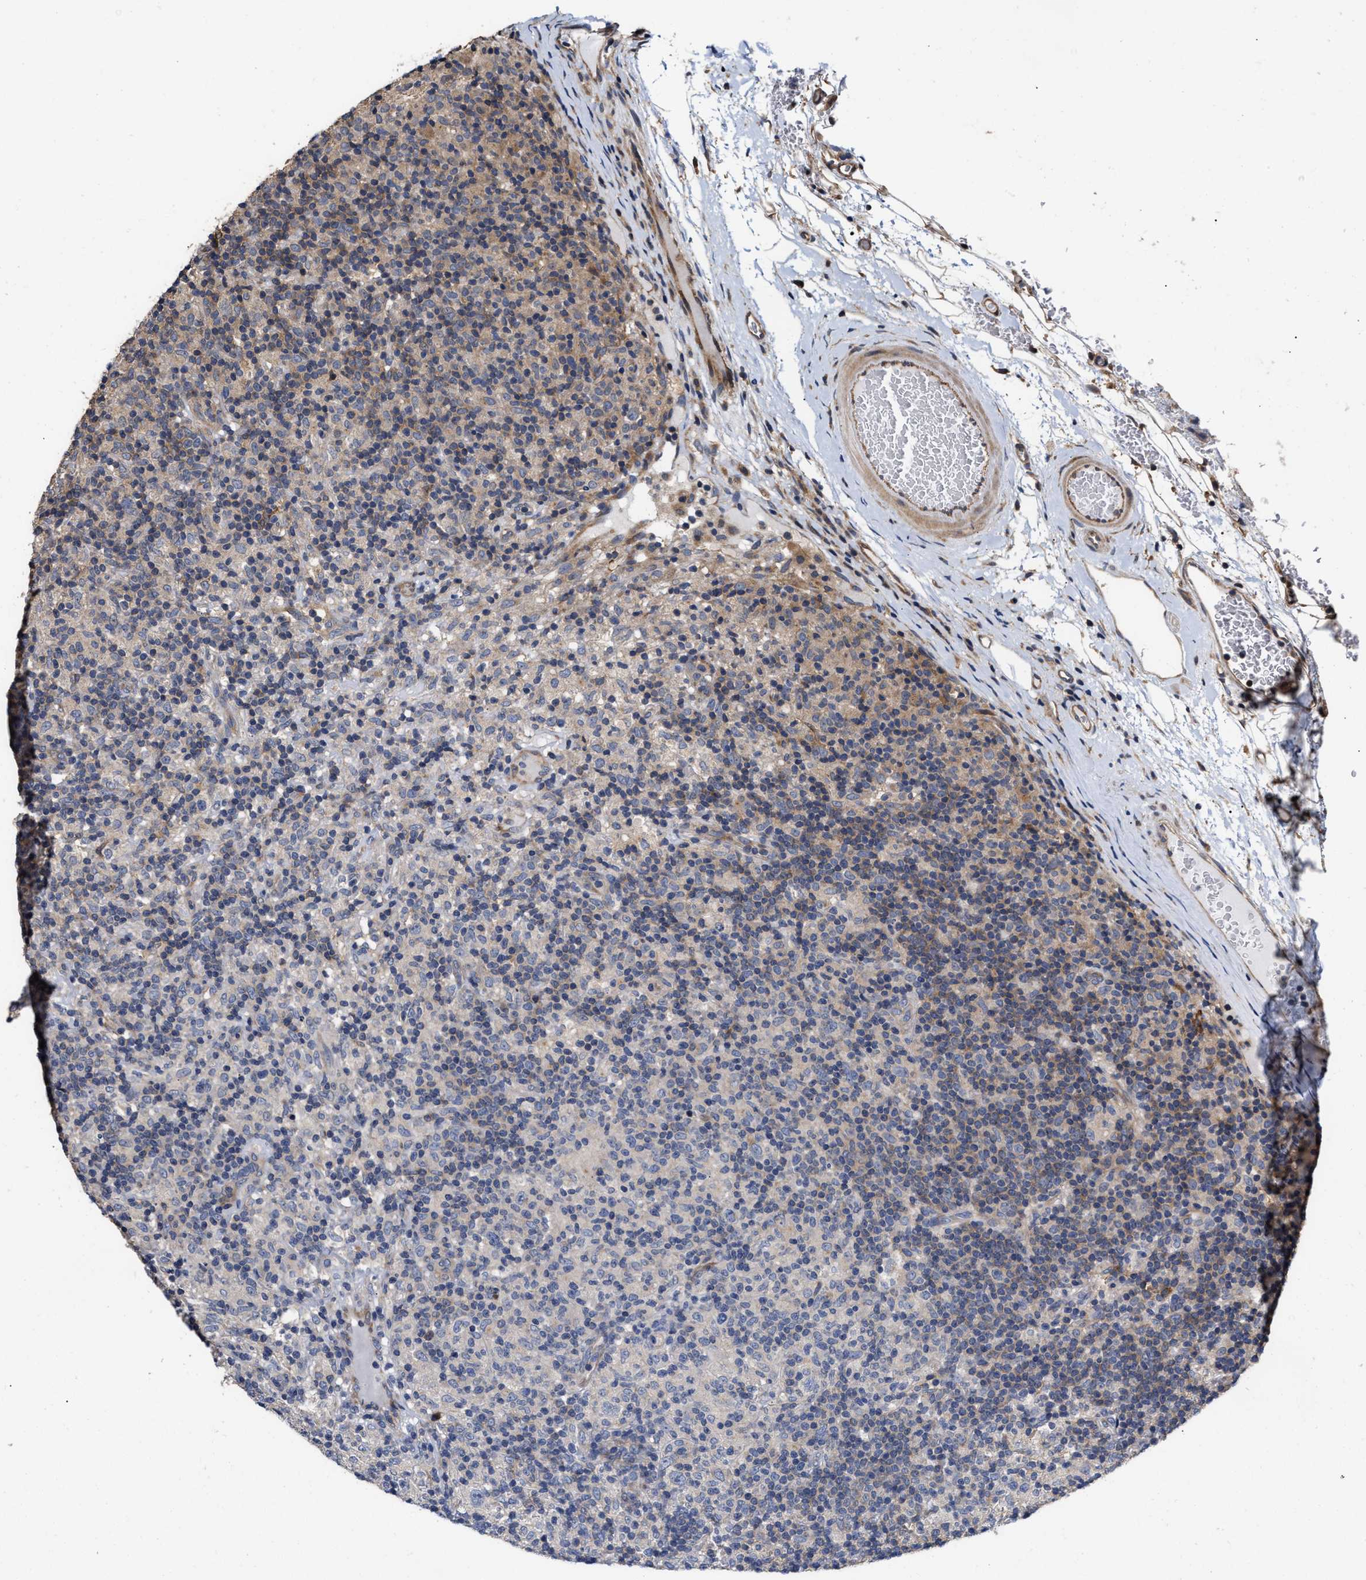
{"staining": {"intensity": "weak", "quantity": "<25%", "location": "cytoplasmic/membranous"}, "tissue": "lymphoma", "cell_type": "Tumor cells", "image_type": "cancer", "snomed": [{"axis": "morphology", "description": "Hodgkin's disease, NOS"}, {"axis": "topography", "description": "Lymph node"}], "caption": "Hodgkin's disease was stained to show a protein in brown. There is no significant staining in tumor cells.", "gene": "CLIP2", "patient": {"sex": "male", "age": 70}}